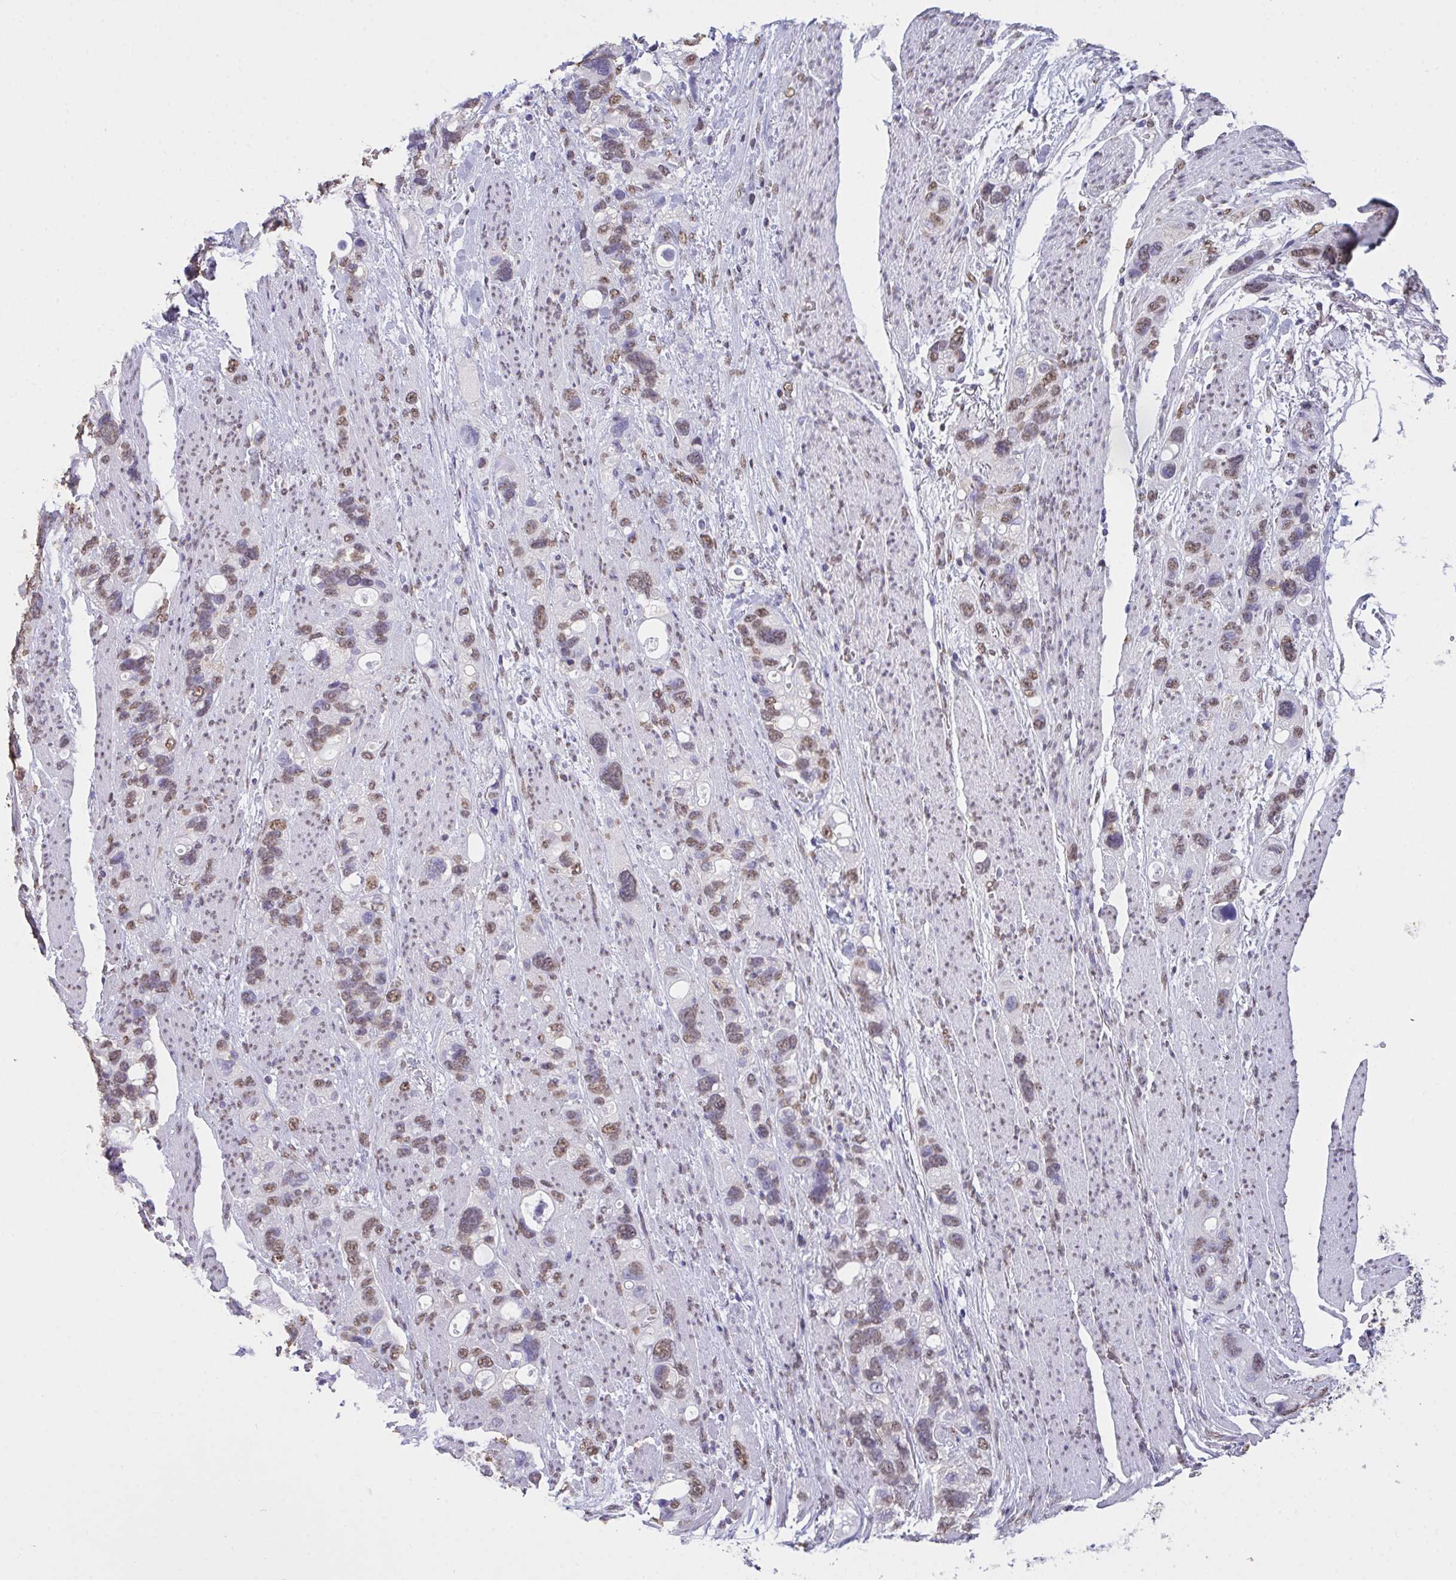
{"staining": {"intensity": "moderate", "quantity": ">75%", "location": "nuclear"}, "tissue": "stomach cancer", "cell_type": "Tumor cells", "image_type": "cancer", "snomed": [{"axis": "morphology", "description": "Adenocarcinoma, NOS"}, {"axis": "topography", "description": "Stomach, upper"}], "caption": "A photomicrograph of adenocarcinoma (stomach) stained for a protein exhibits moderate nuclear brown staining in tumor cells.", "gene": "SEMA6B", "patient": {"sex": "female", "age": 81}}